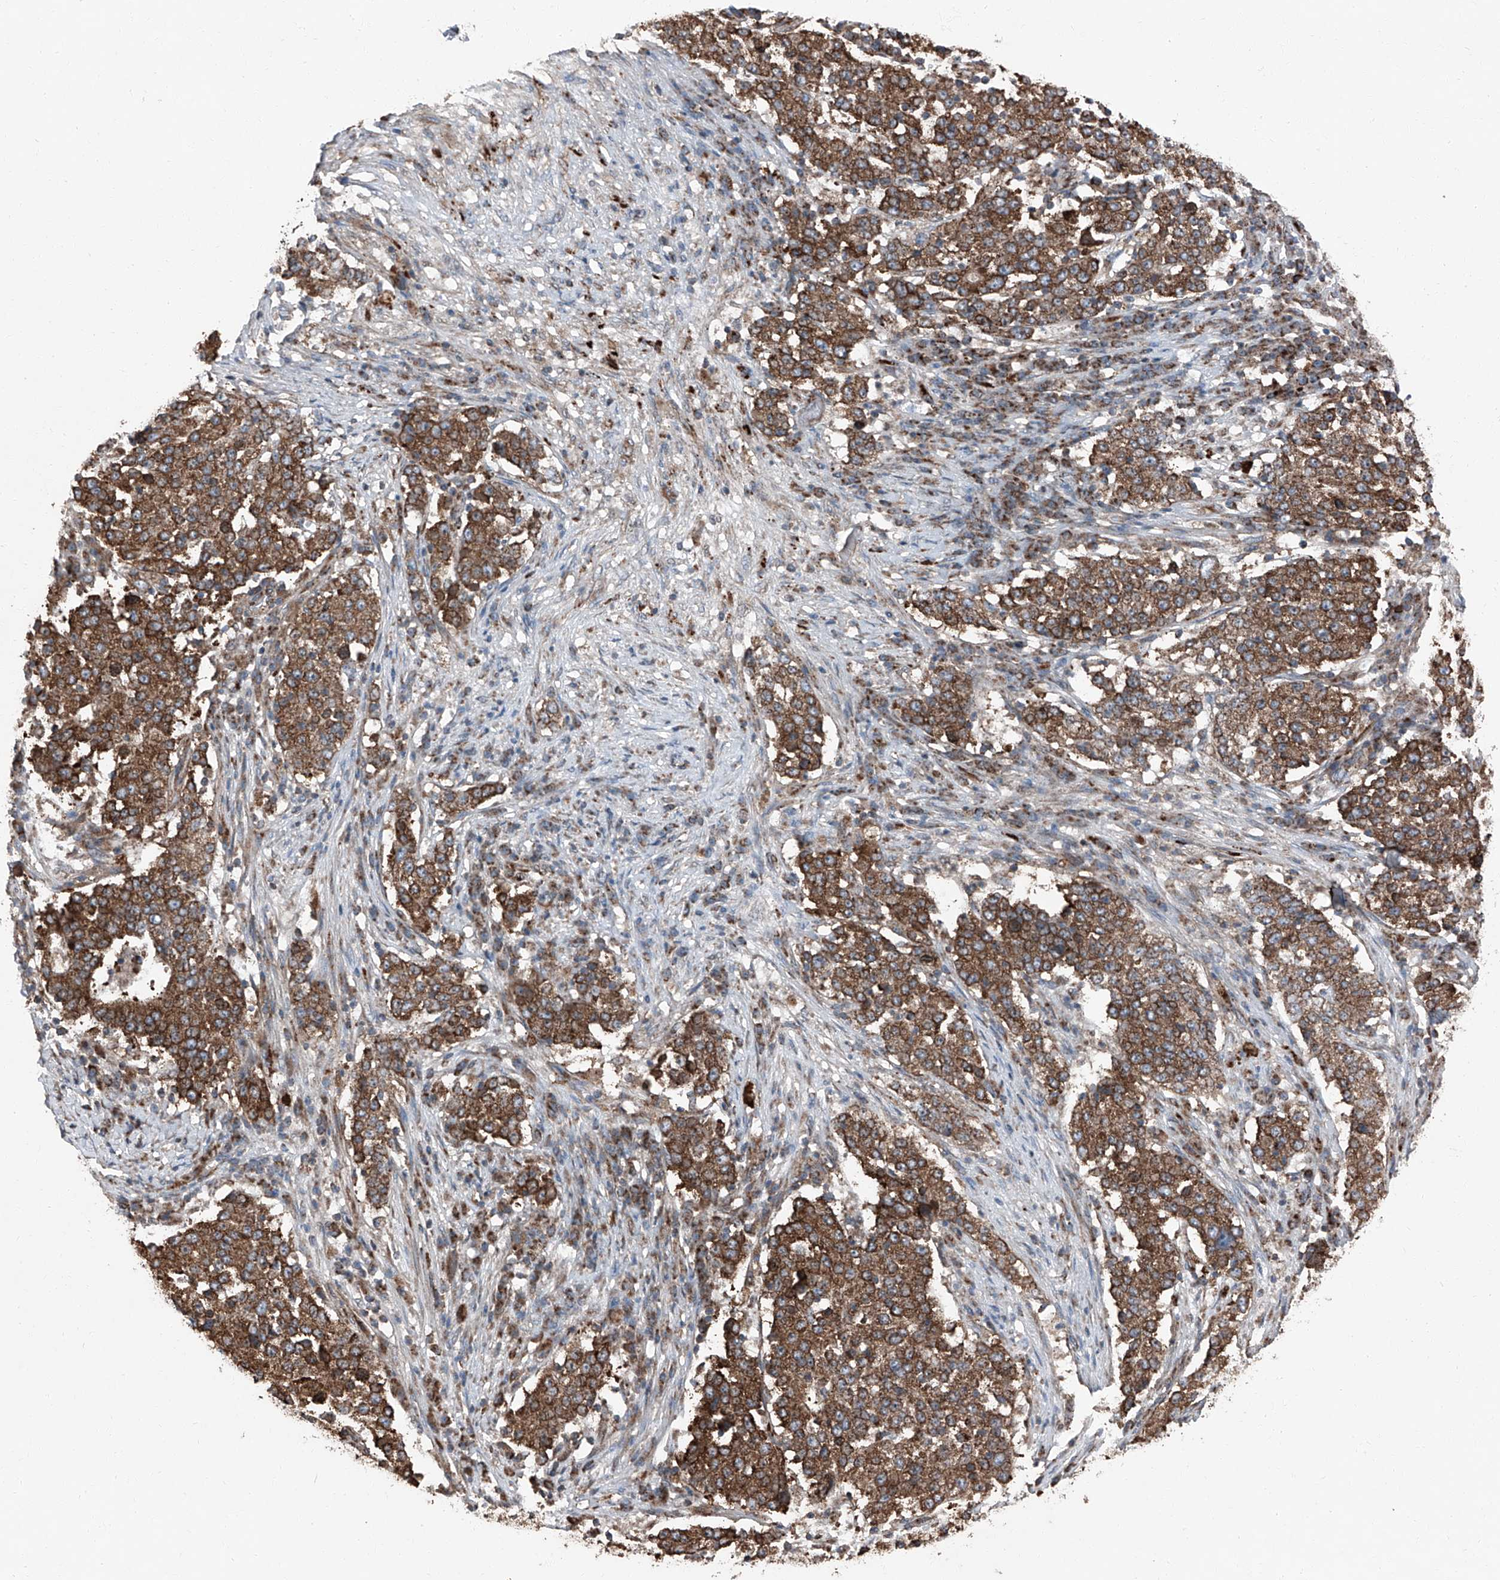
{"staining": {"intensity": "strong", "quantity": ">75%", "location": "cytoplasmic/membranous"}, "tissue": "stomach cancer", "cell_type": "Tumor cells", "image_type": "cancer", "snomed": [{"axis": "morphology", "description": "Adenocarcinoma, NOS"}, {"axis": "topography", "description": "Stomach"}], "caption": "Tumor cells exhibit high levels of strong cytoplasmic/membranous positivity in about >75% of cells in human stomach cancer.", "gene": "LIMK1", "patient": {"sex": "male", "age": 59}}